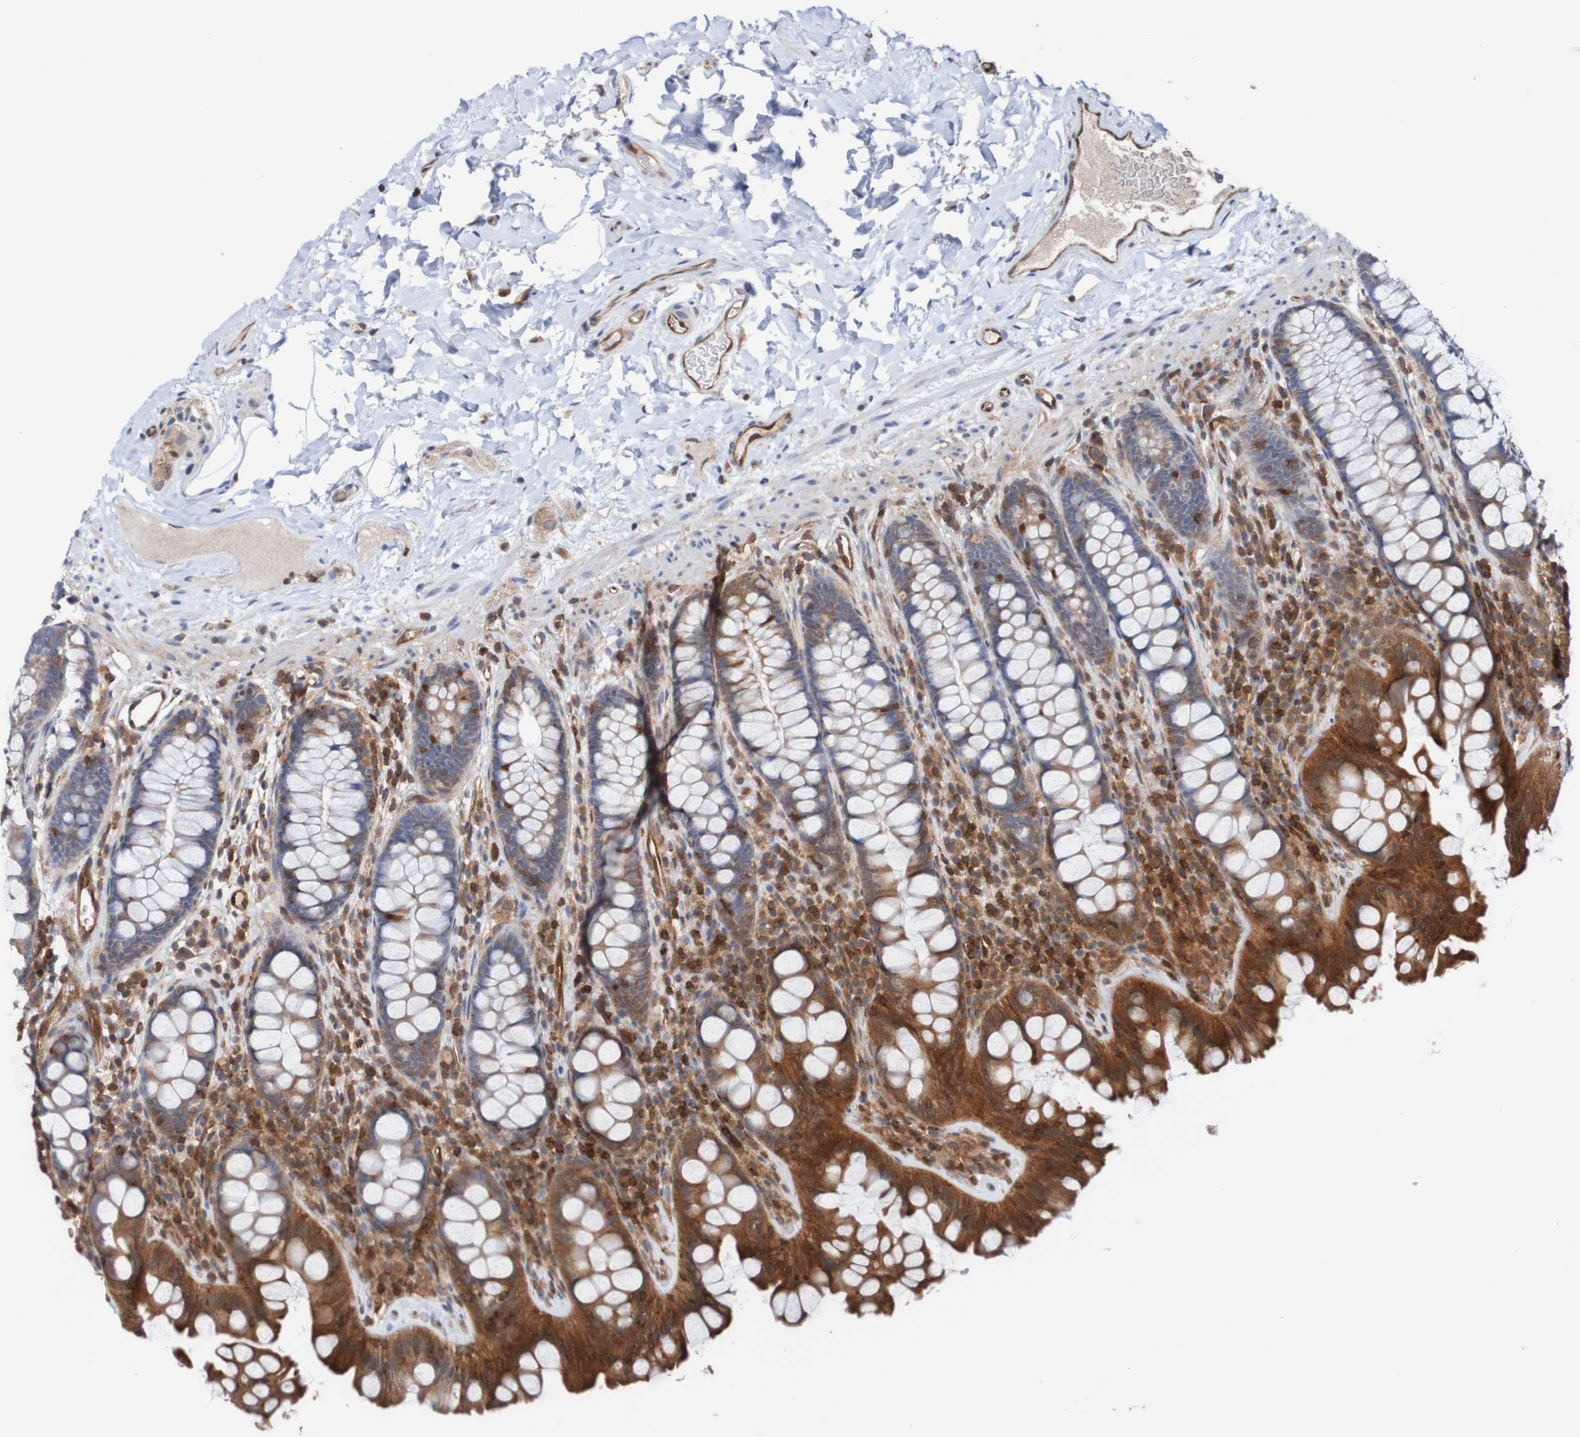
{"staining": {"intensity": "moderate", "quantity": ">75%", "location": "cytoplasmic/membranous"}, "tissue": "colon", "cell_type": "Endothelial cells", "image_type": "normal", "snomed": [{"axis": "morphology", "description": "Normal tissue, NOS"}, {"axis": "topography", "description": "Colon"}], "caption": "A photomicrograph of colon stained for a protein displays moderate cytoplasmic/membranous brown staining in endothelial cells. (DAB (3,3'-diaminobenzidine) = brown stain, brightfield microscopy at high magnification).", "gene": "RIGI", "patient": {"sex": "female", "age": 80}}